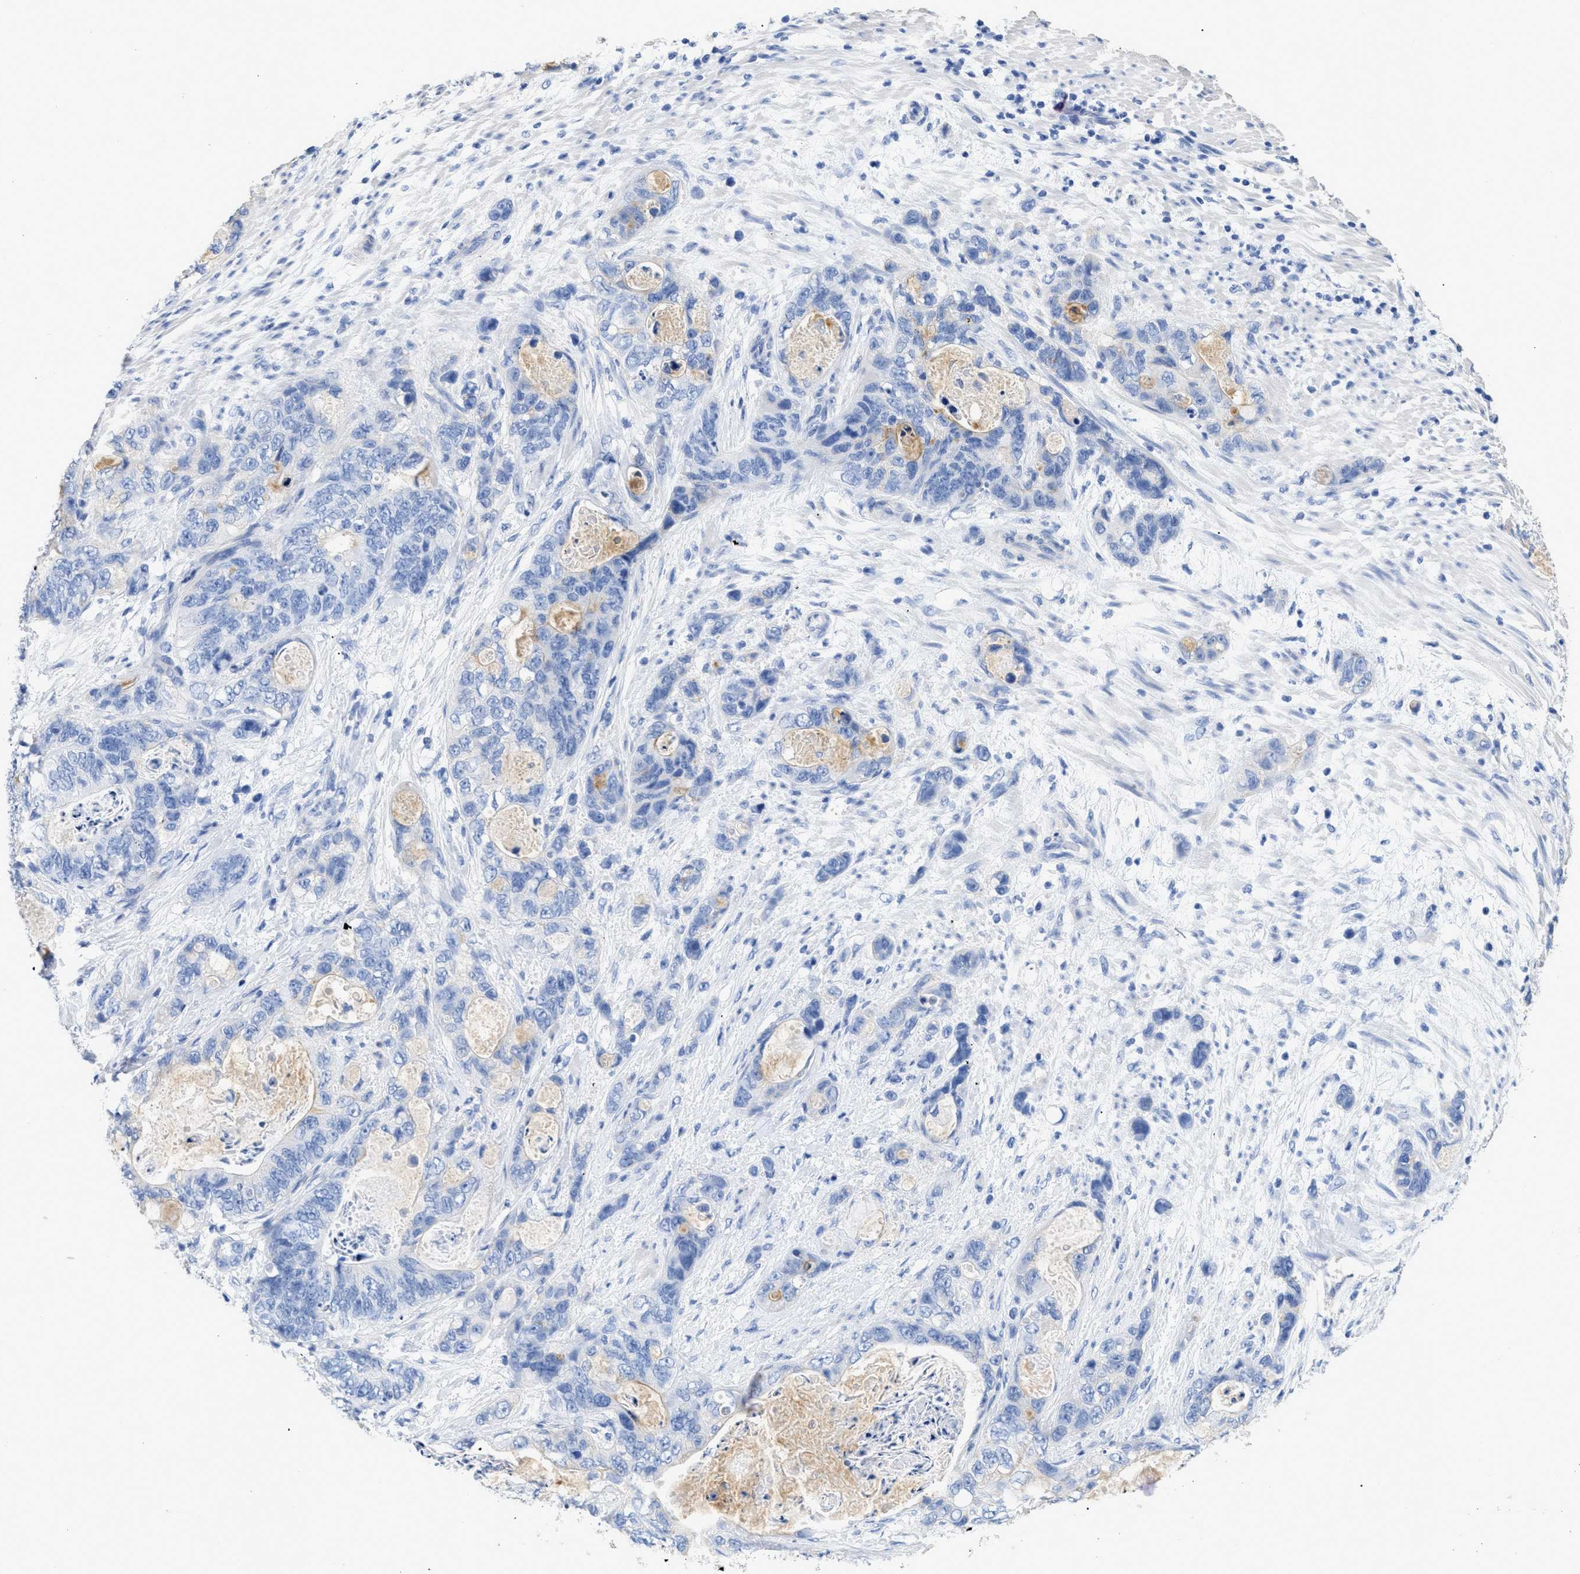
{"staining": {"intensity": "negative", "quantity": "none", "location": "none"}, "tissue": "stomach cancer", "cell_type": "Tumor cells", "image_type": "cancer", "snomed": [{"axis": "morphology", "description": "Normal tissue, NOS"}, {"axis": "morphology", "description": "Adenocarcinoma, NOS"}, {"axis": "topography", "description": "Stomach"}], "caption": "Image shows no protein expression in tumor cells of stomach cancer (adenocarcinoma) tissue.", "gene": "DLC1", "patient": {"sex": "female", "age": 89}}